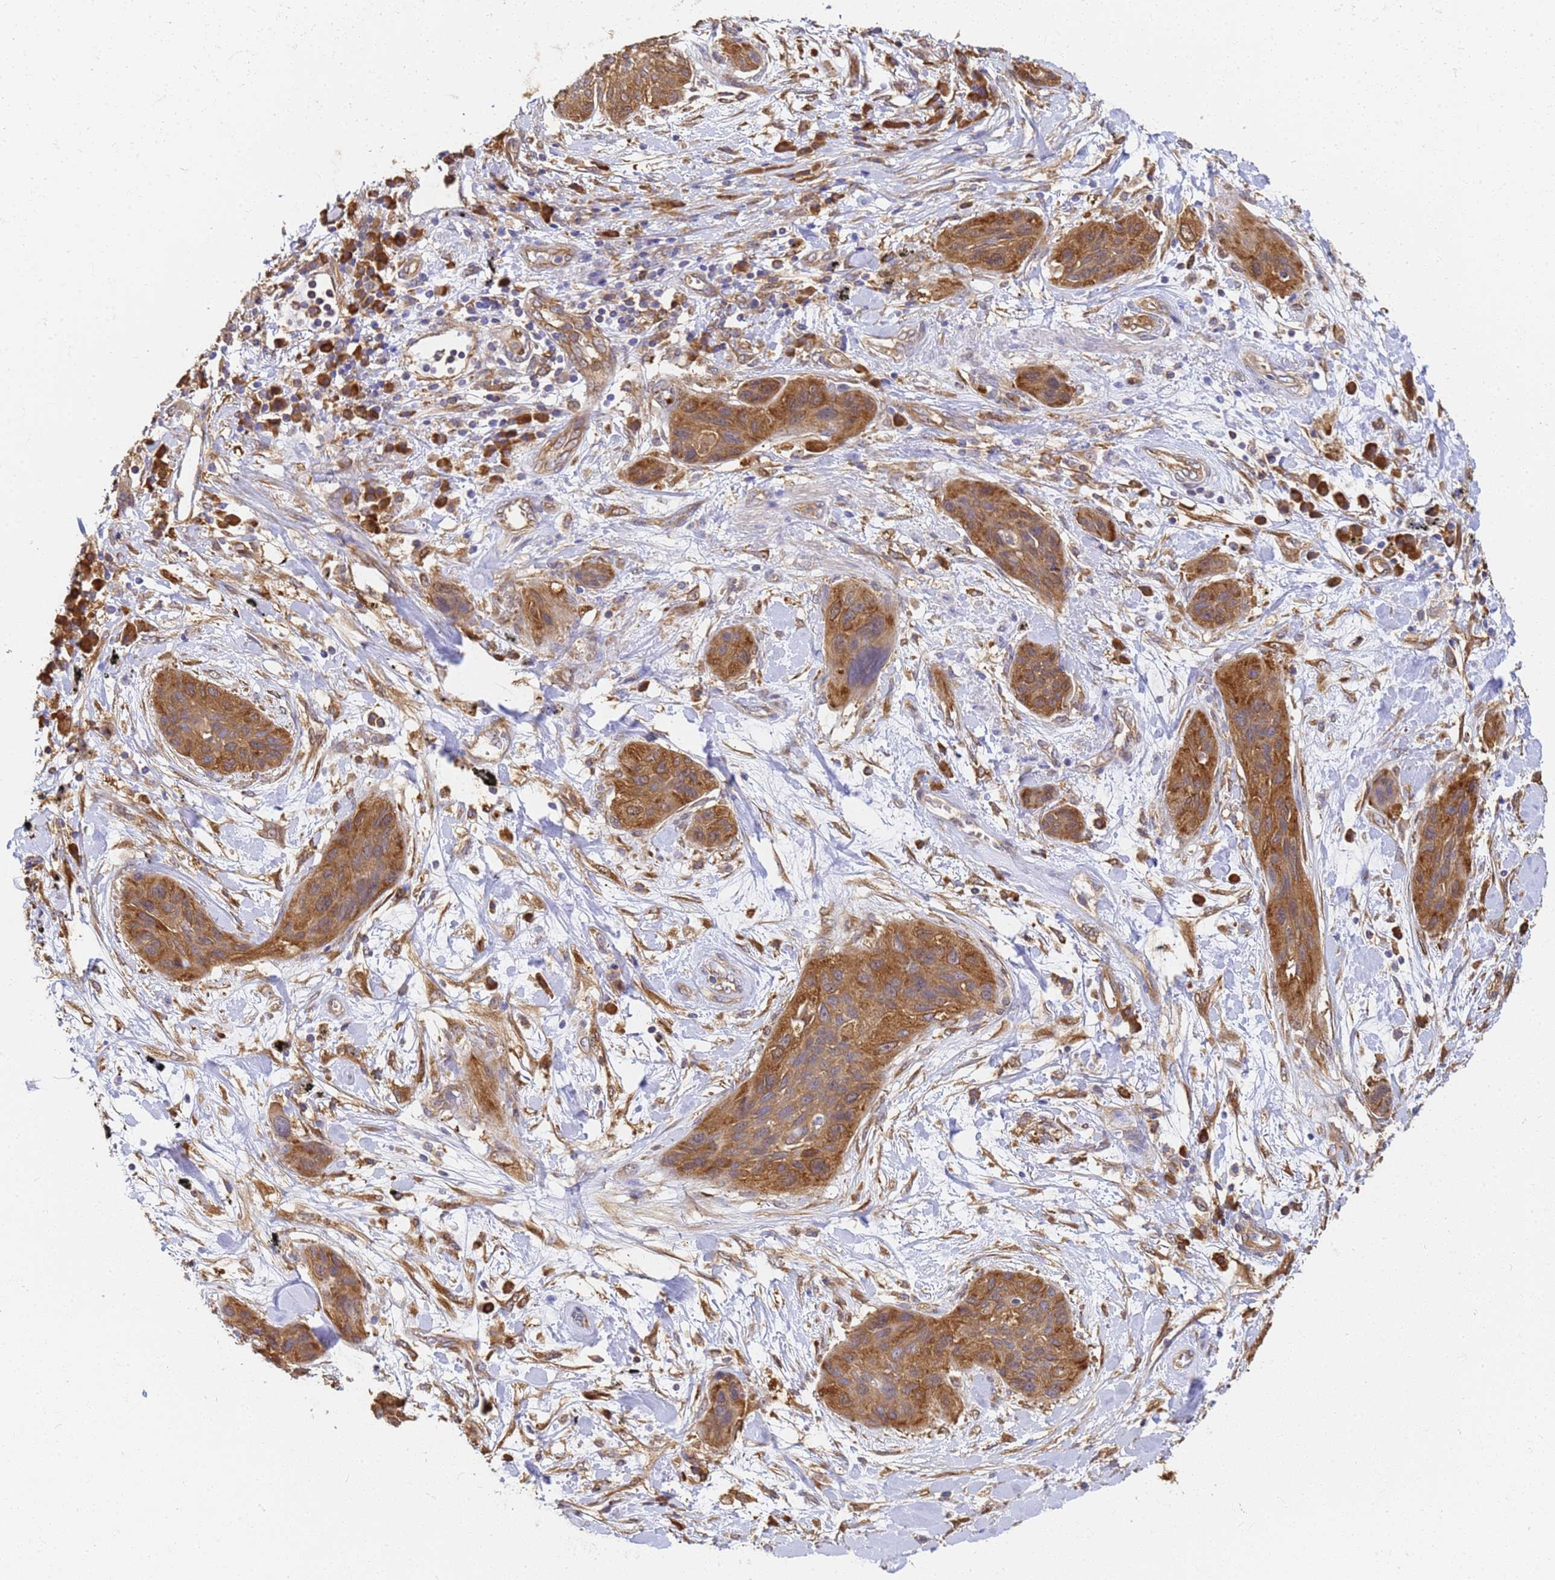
{"staining": {"intensity": "moderate", "quantity": ">75%", "location": "cytoplasmic/membranous"}, "tissue": "lung cancer", "cell_type": "Tumor cells", "image_type": "cancer", "snomed": [{"axis": "morphology", "description": "Squamous cell carcinoma, NOS"}, {"axis": "topography", "description": "Lung"}], "caption": "Lung squamous cell carcinoma tissue reveals moderate cytoplasmic/membranous positivity in about >75% of tumor cells", "gene": "NME1-NME2", "patient": {"sex": "female", "age": 70}}